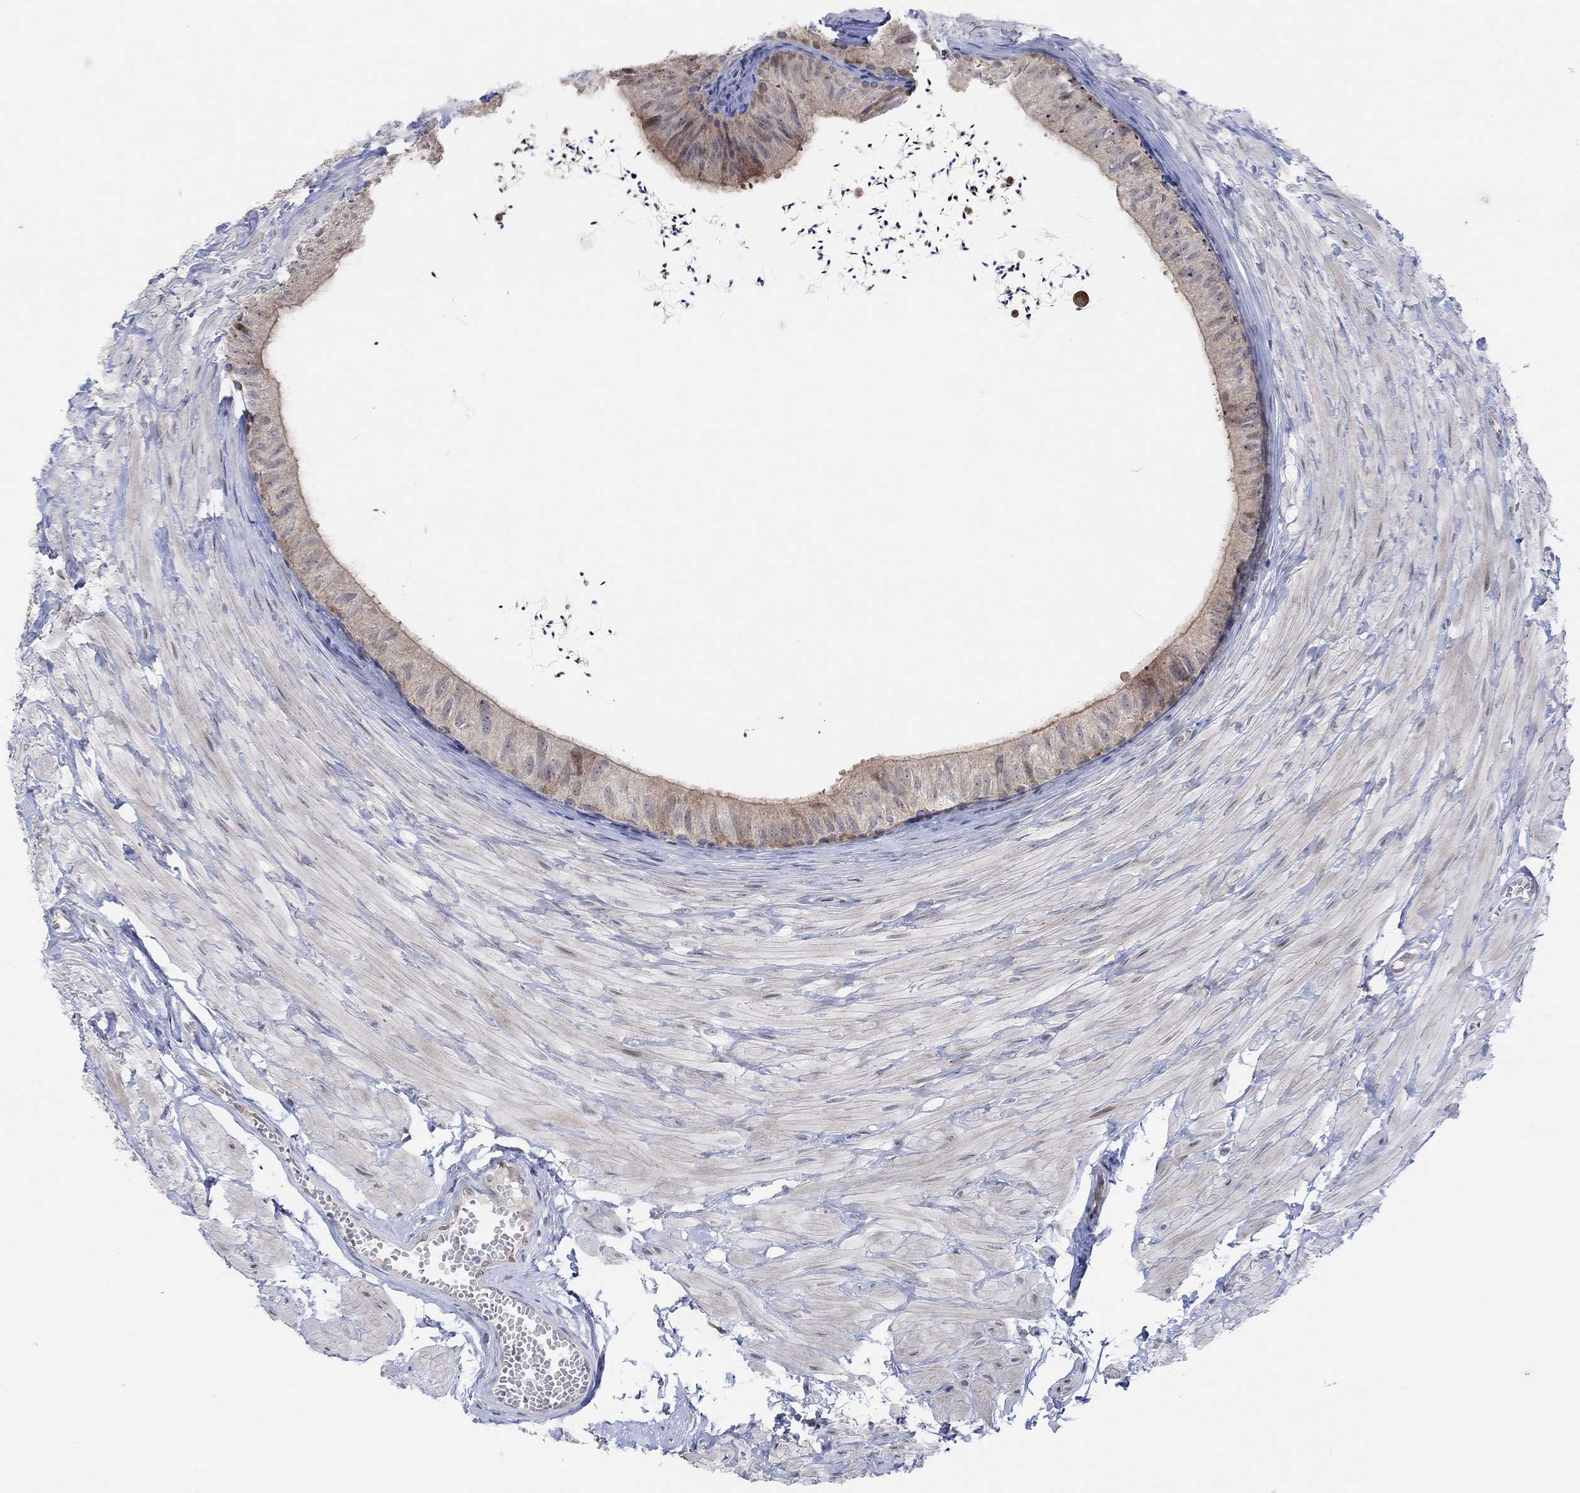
{"staining": {"intensity": "weak", "quantity": "<25%", "location": "cytoplasmic/membranous"}, "tissue": "epididymis", "cell_type": "Glandular cells", "image_type": "normal", "snomed": [{"axis": "morphology", "description": "Normal tissue, NOS"}, {"axis": "topography", "description": "Epididymis"}], "caption": "Immunohistochemistry (IHC) micrograph of benign epididymis: epididymis stained with DAB exhibits no significant protein staining in glandular cells. (Brightfield microscopy of DAB (3,3'-diaminobenzidine) immunohistochemistry at high magnification).", "gene": "CNTF", "patient": {"sex": "male", "age": 32}}